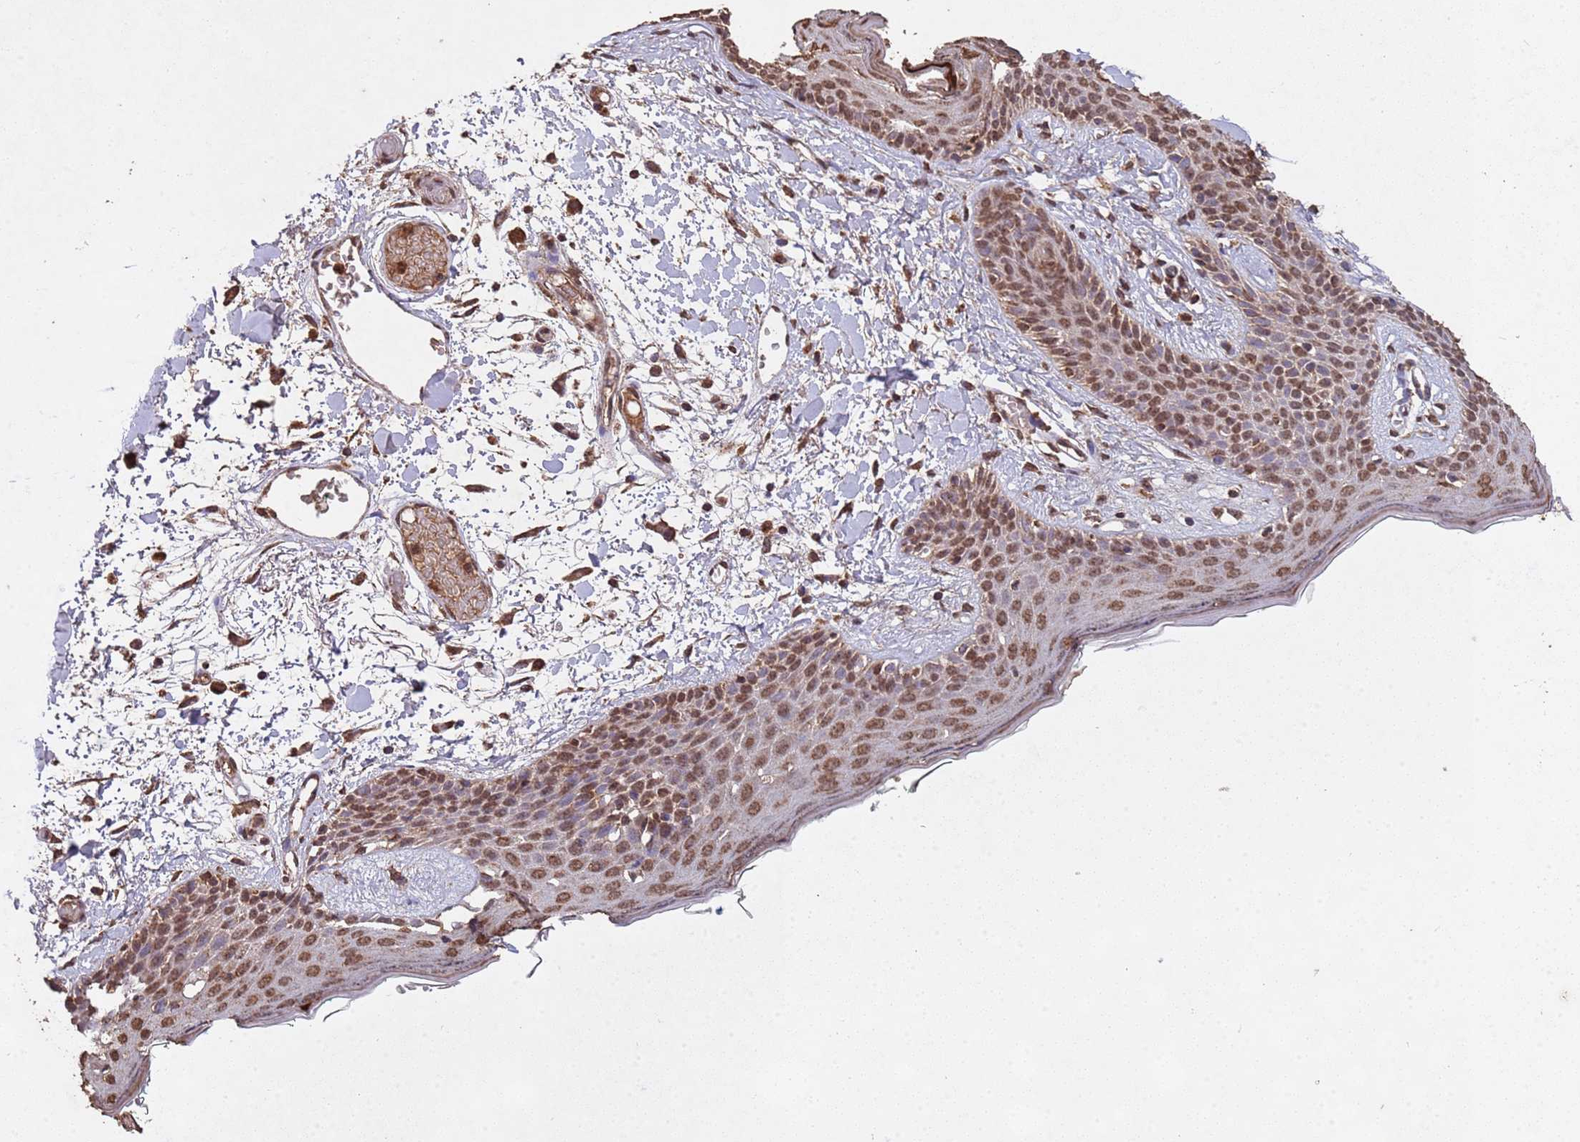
{"staining": {"intensity": "strong", "quantity": ">75%", "location": "cytoplasmic/membranous,nuclear"}, "tissue": "skin", "cell_type": "Fibroblasts", "image_type": "normal", "snomed": [{"axis": "morphology", "description": "Normal tissue, NOS"}, {"axis": "topography", "description": "Skin"}], "caption": "This micrograph demonstrates IHC staining of benign human skin, with high strong cytoplasmic/membranous,nuclear staining in approximately >75% of fibroblasts.", "gene": "HDAC10", "patient": {"sex": "male", "age": 79}}